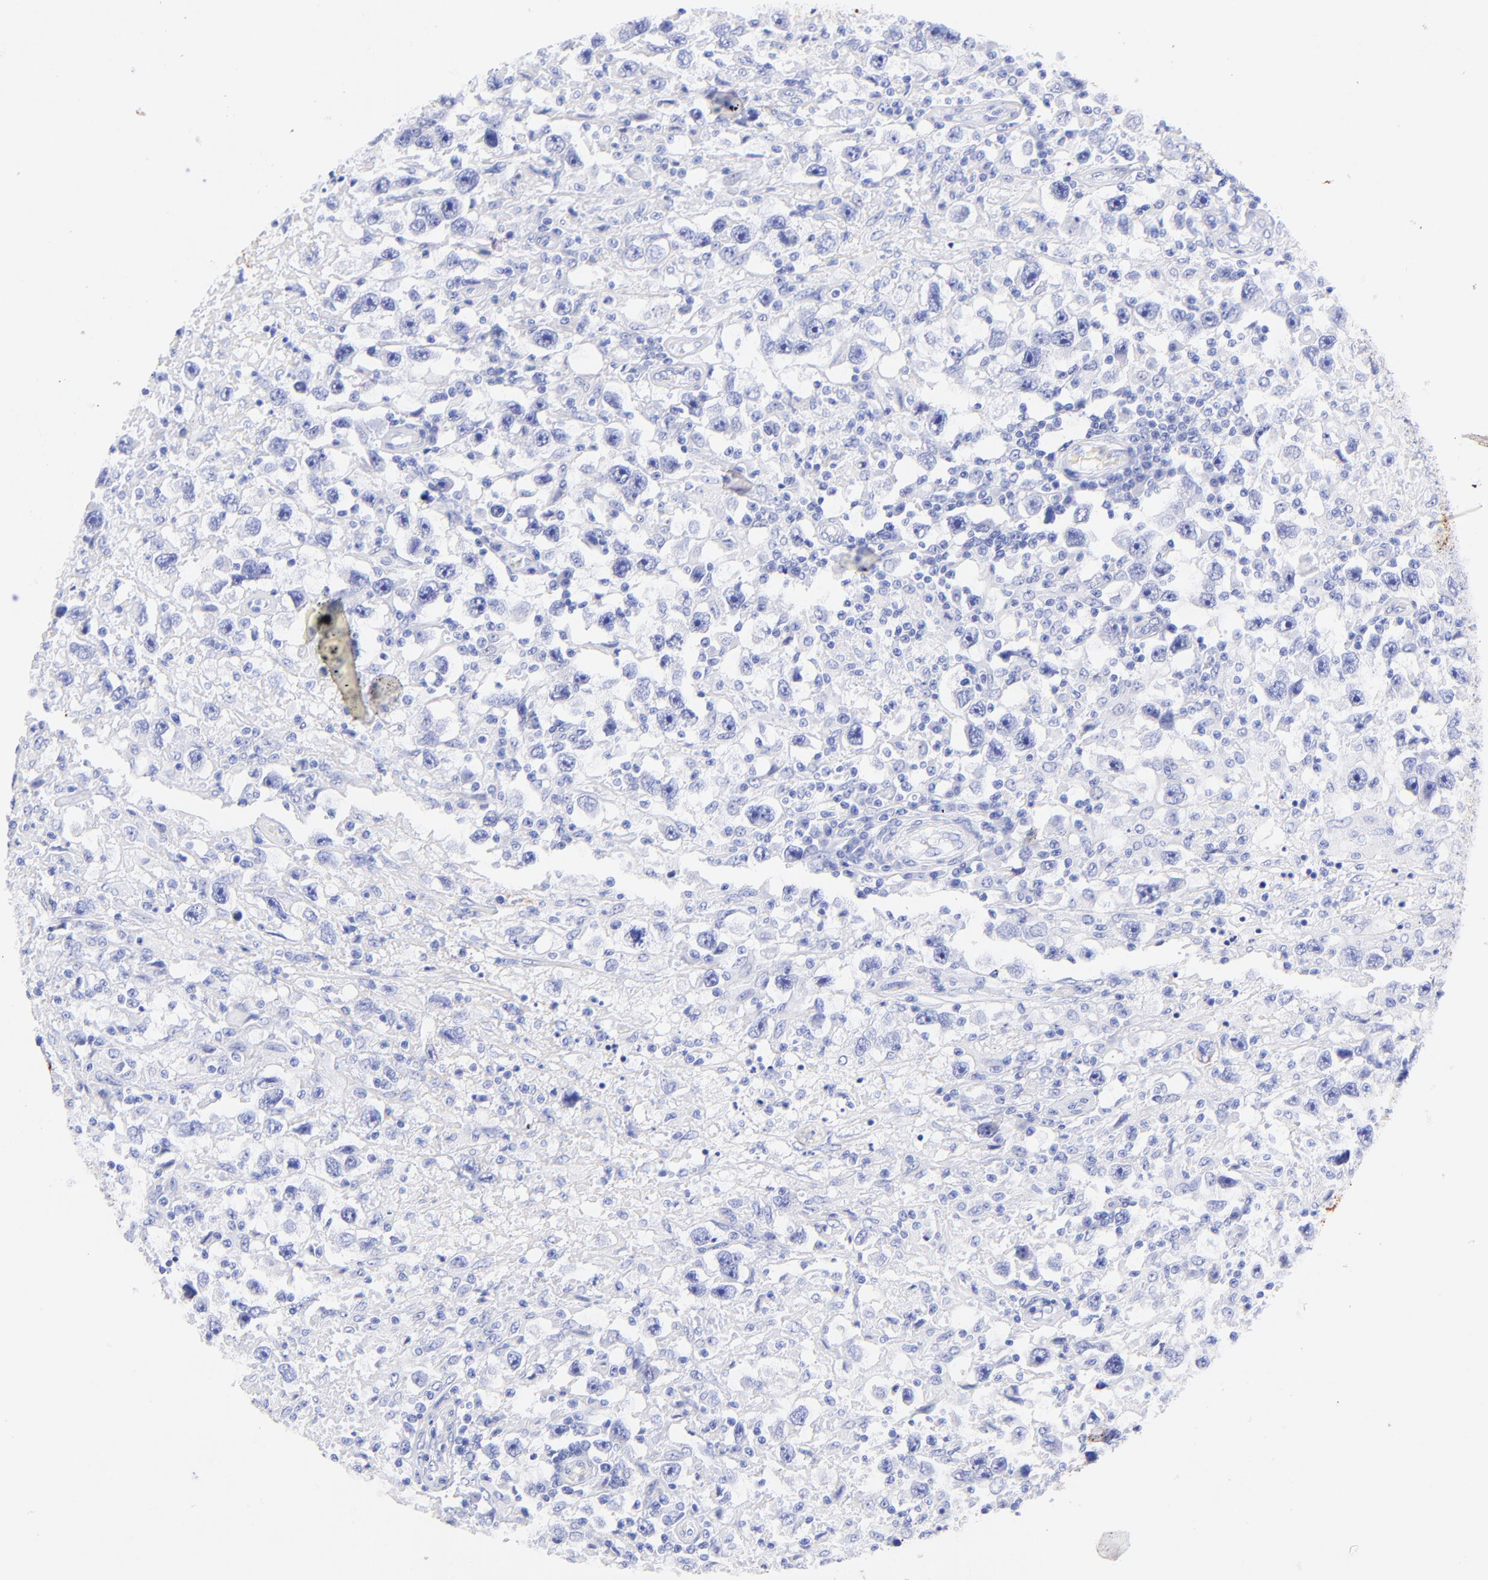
{"staining": {"intensity": "negative", "quantity": "none", "location": "none"}, "tissue": "testis cancer", "cell_type": "Tumor cells", "image_type": "cancer", "snomed": [{"axis": "morphology", "description": "Seminoma, NOS"}, {"axis": "topography", "description": "Testis"}], "caption": "Protein analysis of seminoma (testis) reveals no significant expression in tumor cells. The staining is performed using DAB (3,3'-diaminobenzidine) brown chromogen with nuclei counter-stained in using hematoxylin.", "gene": "KRT19", "patient": {"sex": "male", "age": 34}}